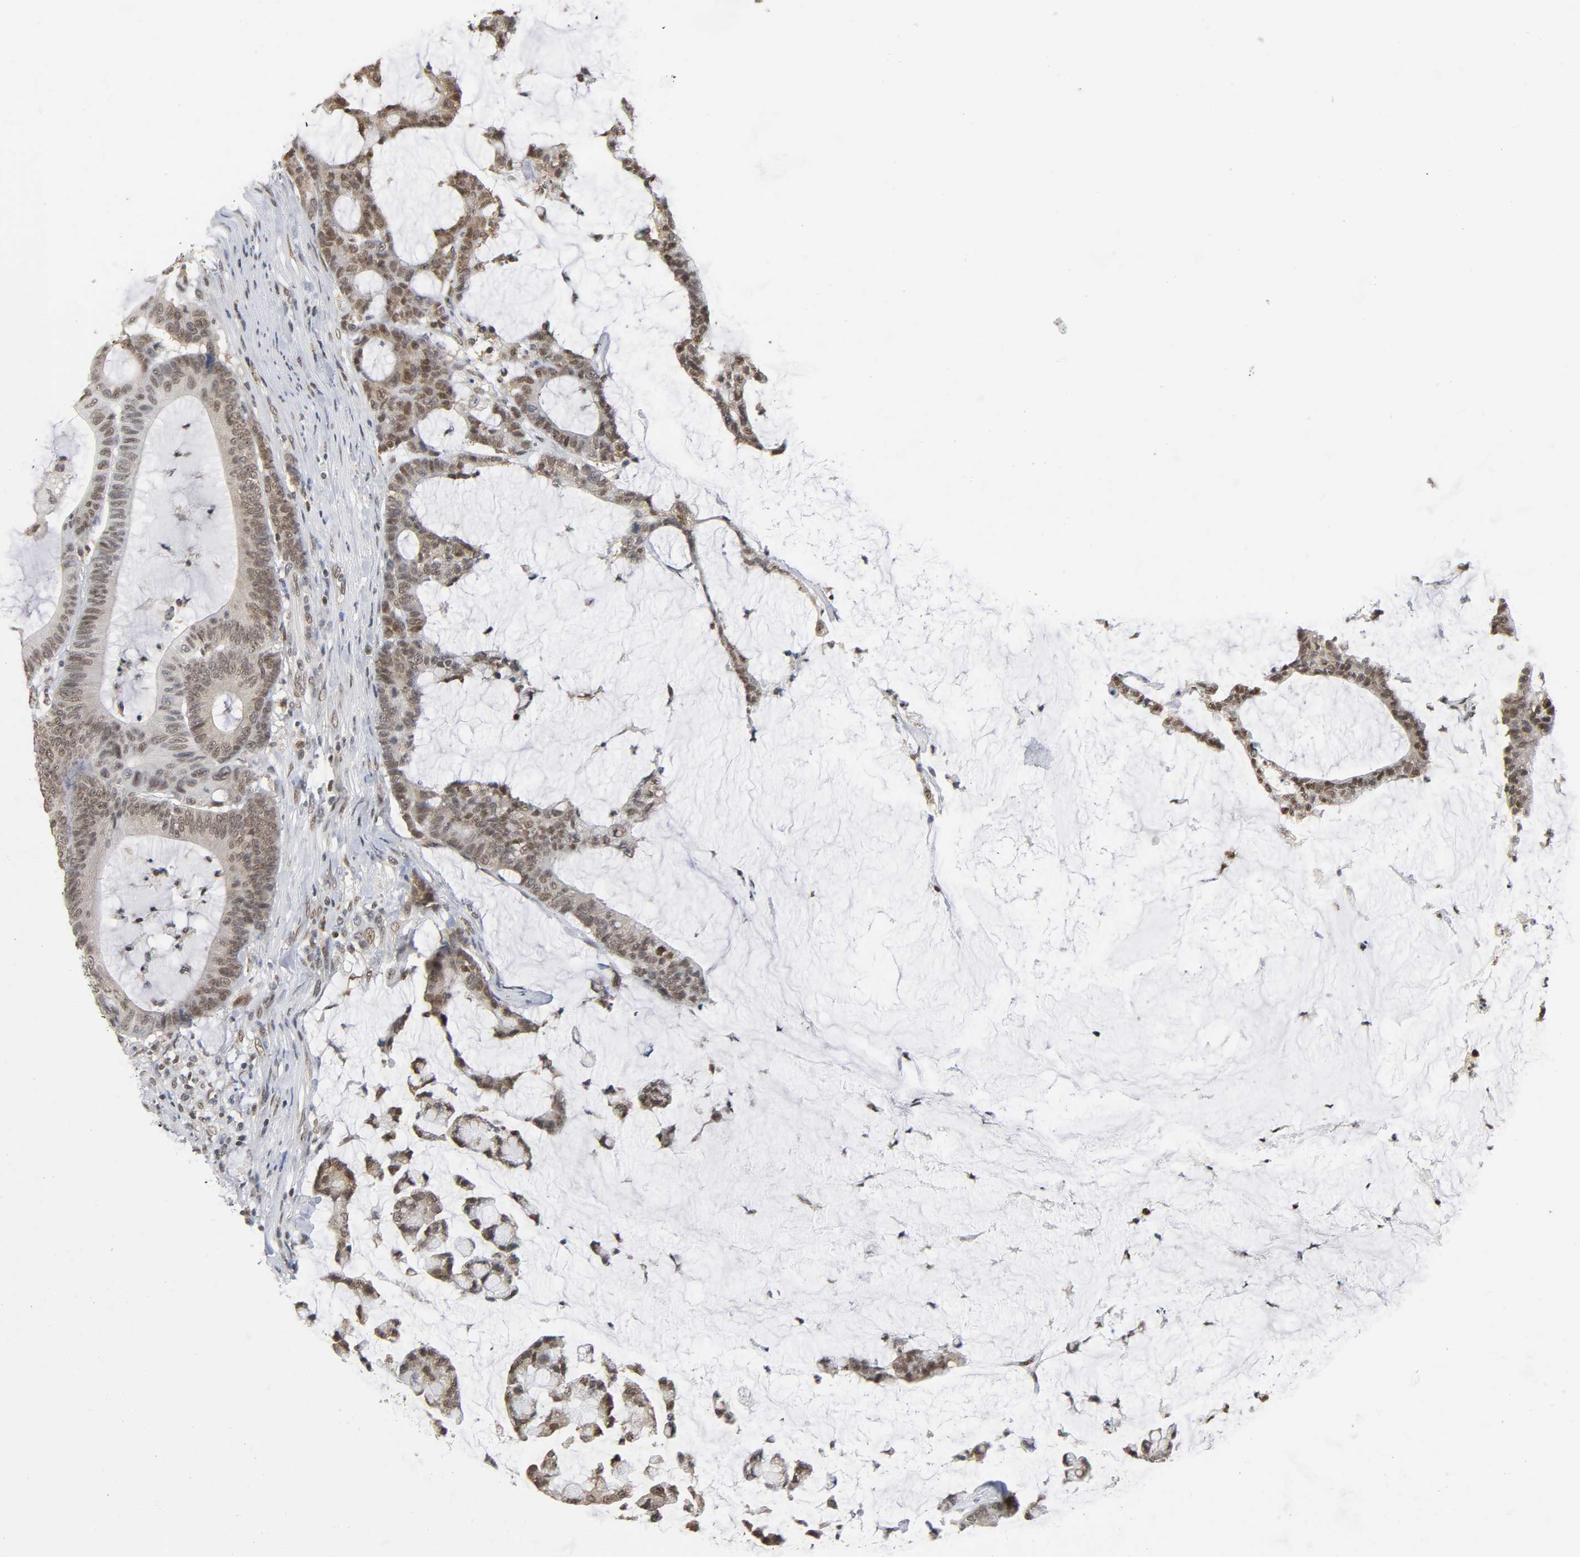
{"staining": {"intensity": "moderate", "quantity": ">75%", "location": "nuclear"}, "tissue": "colorectal cancer", "cell_type": "Tumor cells", "image_type": "cancer", "snomed": [{"axis": "morphology", "description": "Adenocarcinoma, NOS"}, {"axis": "topography", "description": "Colon"}], "caption": "Brown immunohistochemical staining in adenocarcinoma (colorectal) exhibits moderate nuclear positivity in about >75% of tumor cells.", "gene": "SUMO1", "patient": {"sex": "female", "age": 84}}